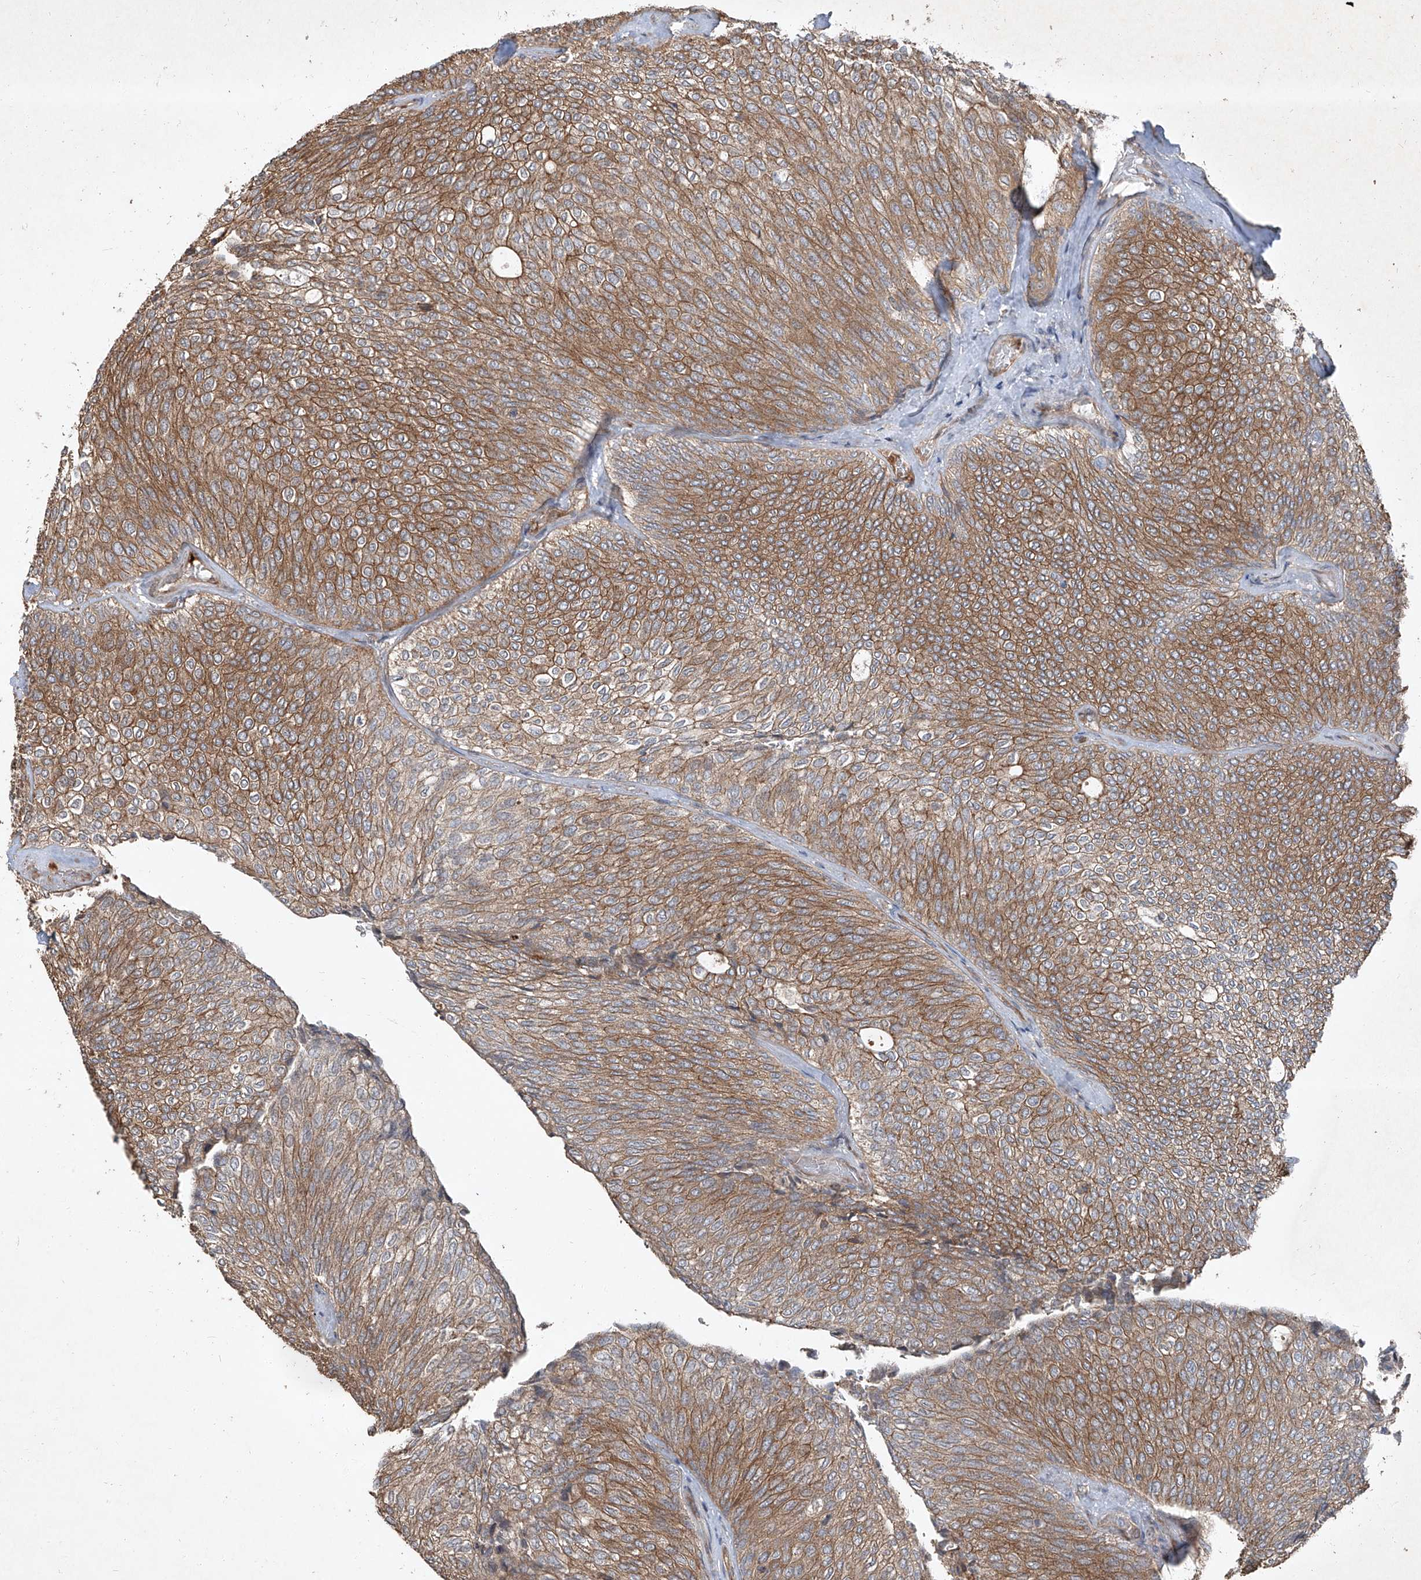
{"staining": {"intensity": "strong", "quantity": ">75%", "location": "cytoplasmic/membranous"}, "tissue": "urothelial cancer", "cell_type": "Tumor cells", "image_type": "cancer", "snomed": [{"axis": "morphology", "description": "Urothelial carcinoma, Low grade"}, {"axis": "topography", "description": "Urinary bladder"}], "caption": "Immunohistochemistry micrograph of urothelial carcinoma (low-grade) stained for a protein (brown), which exhibits high levels of strong cytoplasmic/membranous staining in approximately >75% of tumor cells.", "gene": "CCN1", "patient": {"sex": "female", "age": 79}}